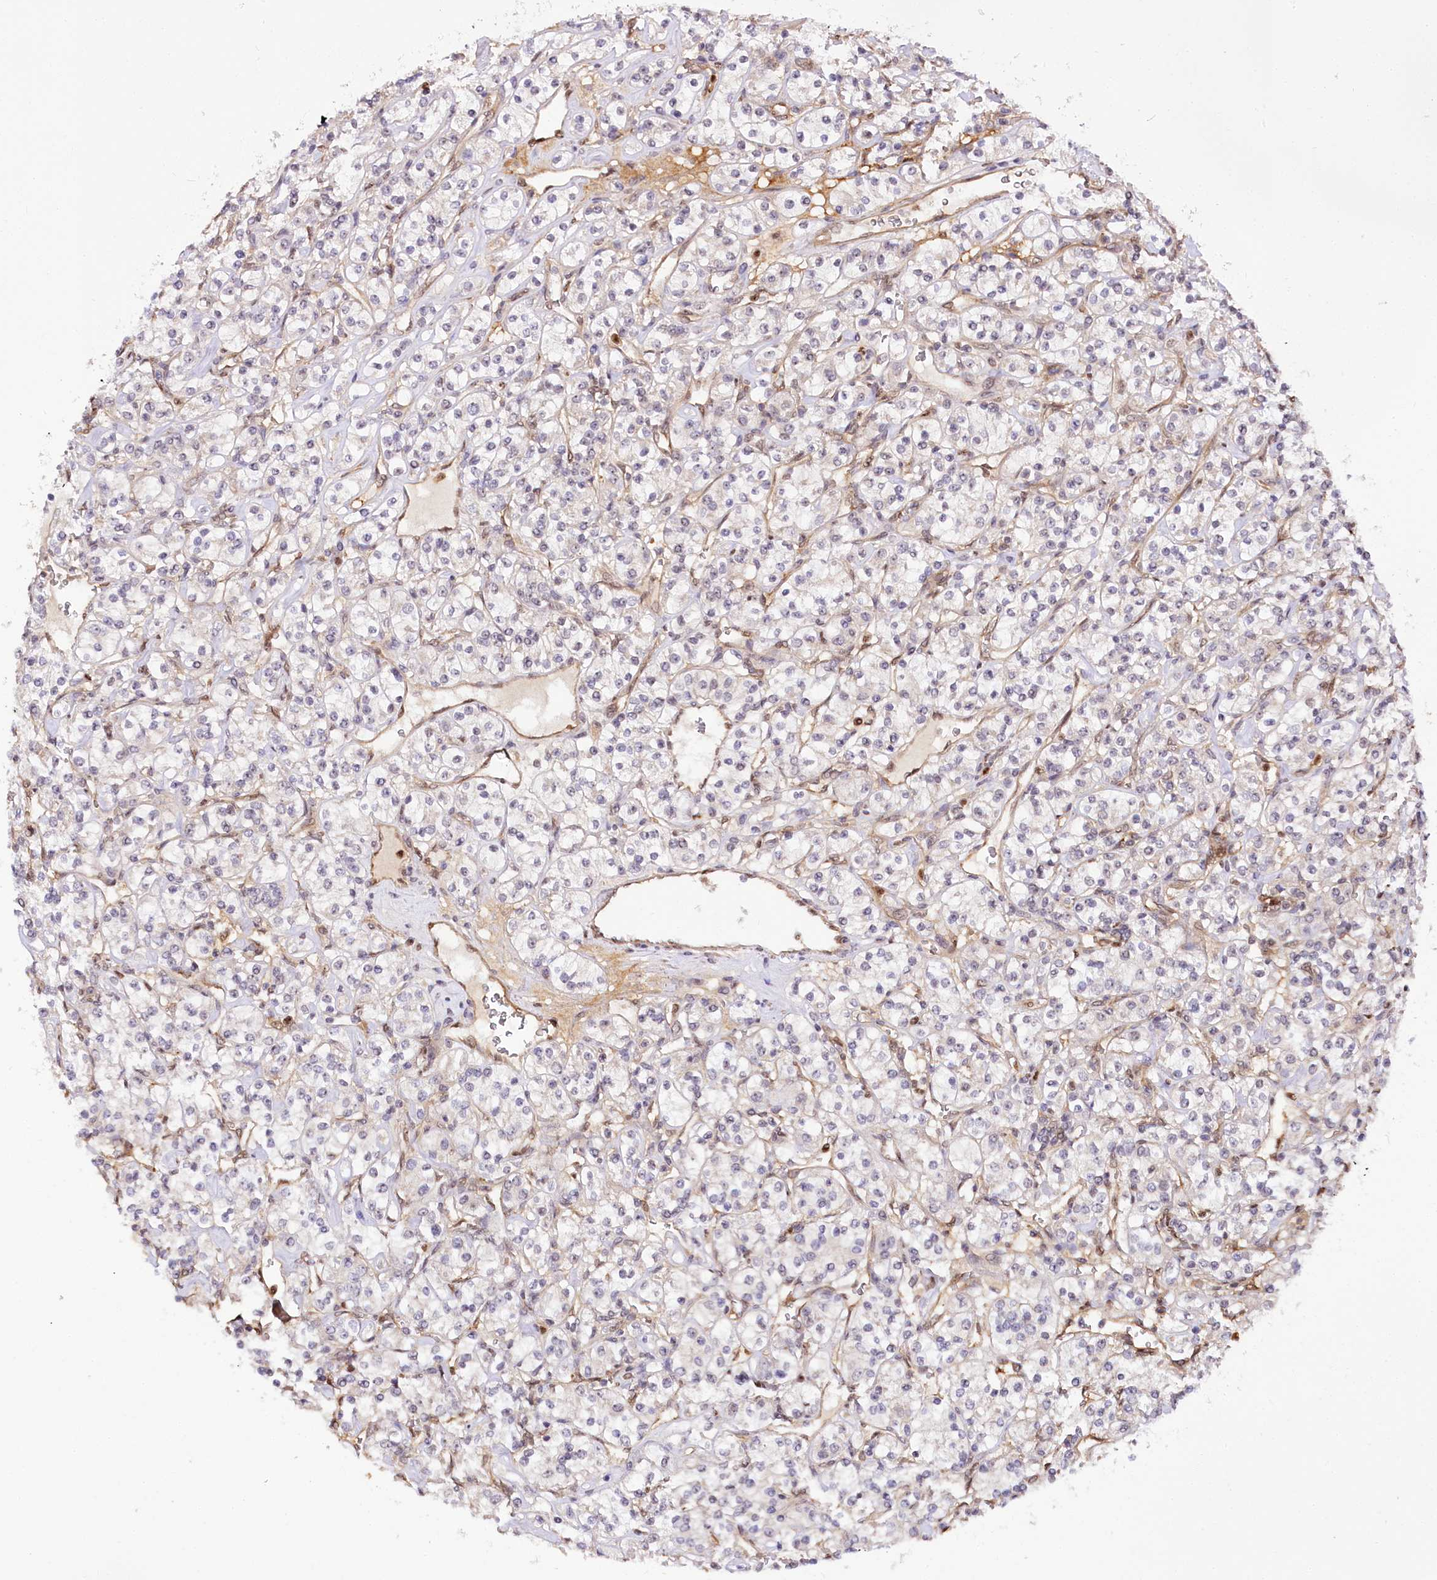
{"staining": {"intensity": "weak", "quantity": "<25%", "location": "nuclear"}, "tissue": "renal cancer", "cell_type": "Tumor cells", "image_type": "cancer", "snomed": [{"axis": "morphology", "description": "Adenocarcinoma, NOS"}, {"axis": "topography", "description": "Kidney"}], "caption": "DAB immunohistochemical staining of renal adenocarcinoma exhibits no significant positivity in tumor cells.", "gene": "GNL3L", "patient": {"sex": "male", "age": 77}}